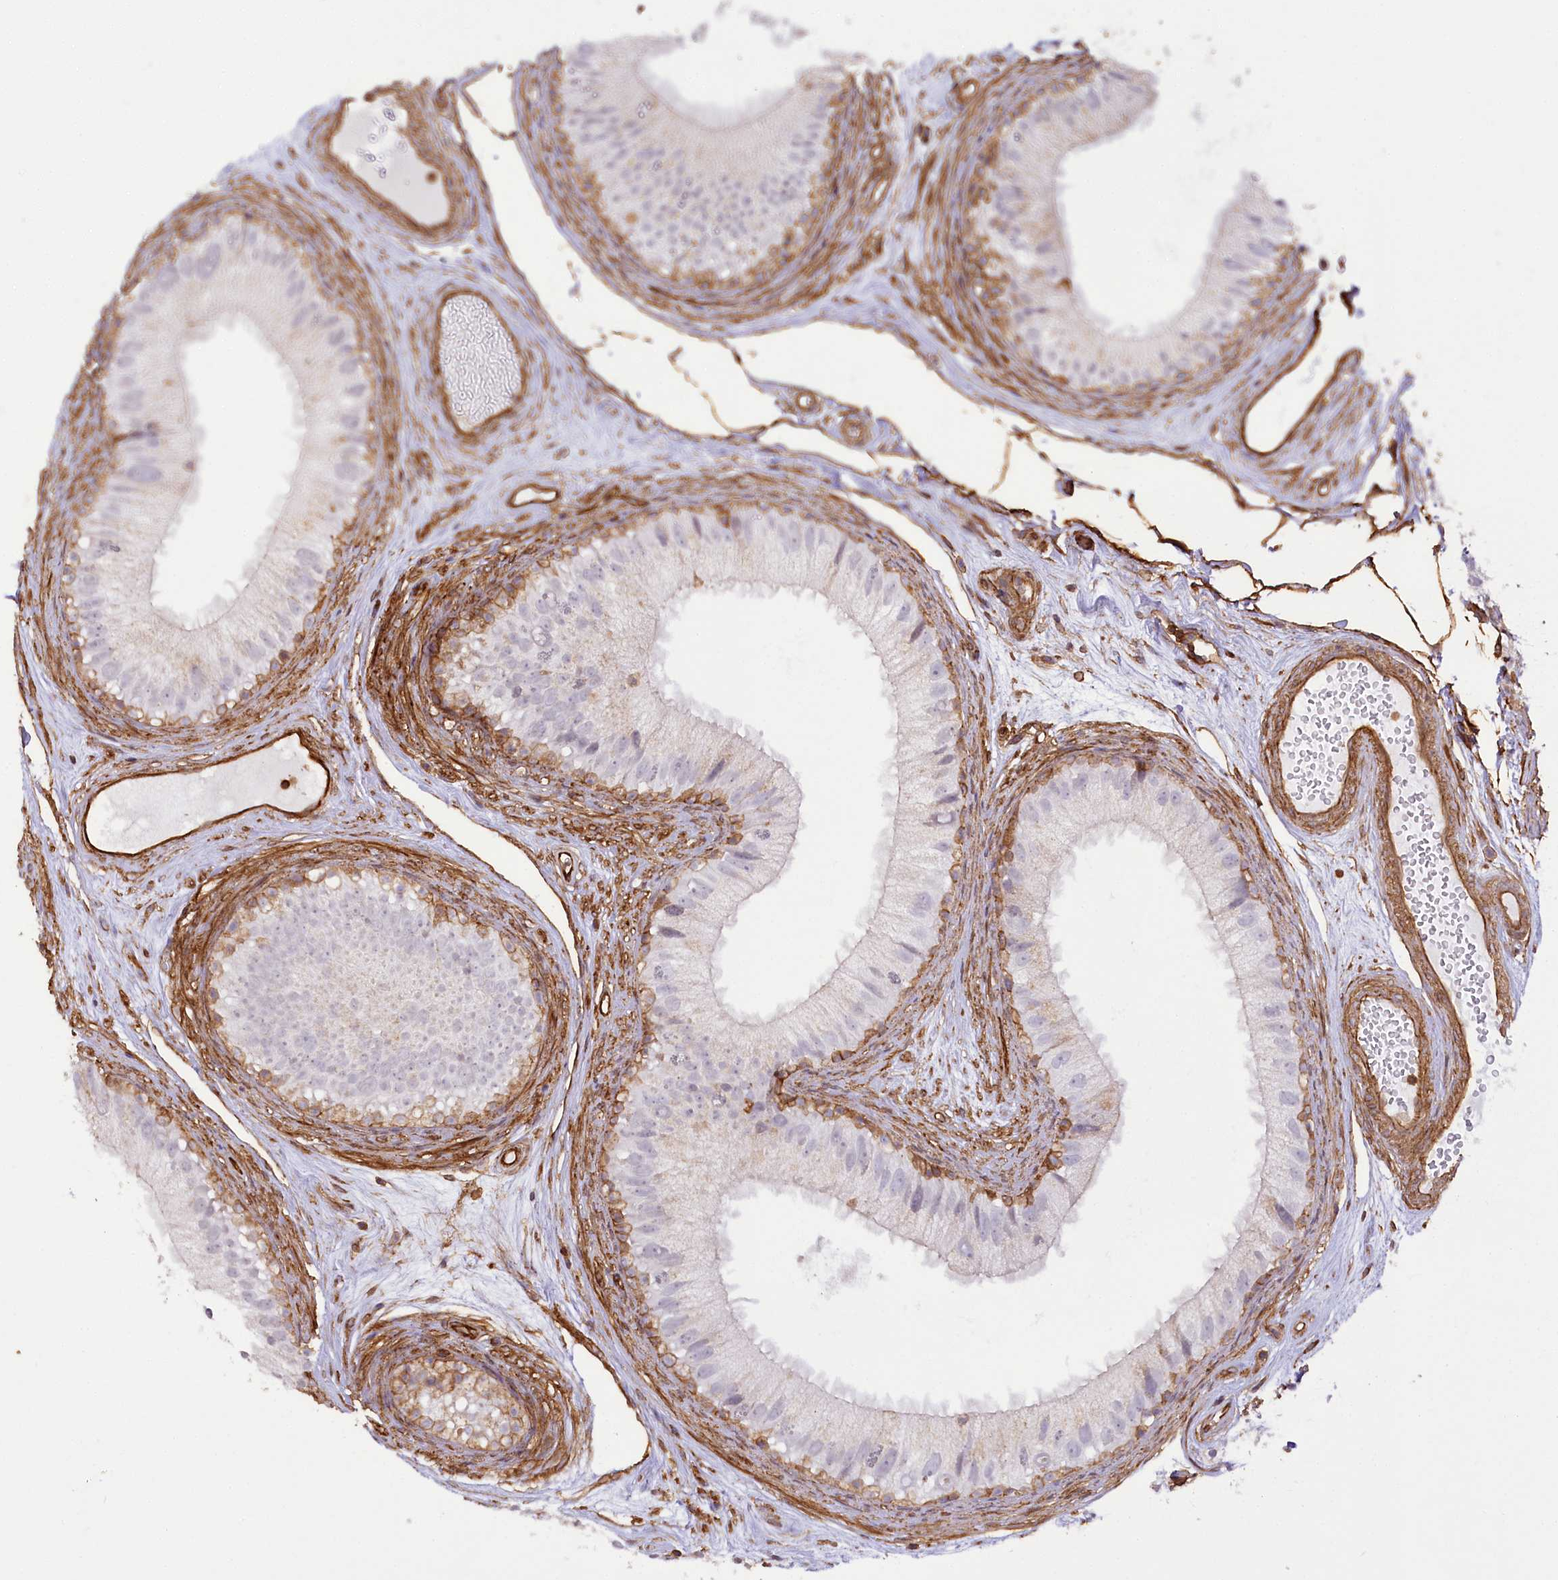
{"staining": {"intensity": "moderate", "quantity": "<25%", "location": "cytoplasmic/membranous"}, "tissue": "epididymis", "cell_type": "Glandular cells", "image_type": "normal", "snomed": [{"axis": "morphology", "description": "Normal tissue, NOS"}, {"axis": "topography", "description": "Epididymis"}], "caption": "Protein expression analysis of benign human epididymis reveals moderate cytoplasmic/membranous expression in approximately <25% of glandular cells. The protein is shown in brown color, while the nuclei are stained blue.", "gene": "SYNPO2", "patient": {"sex": "male", "age": 77}}